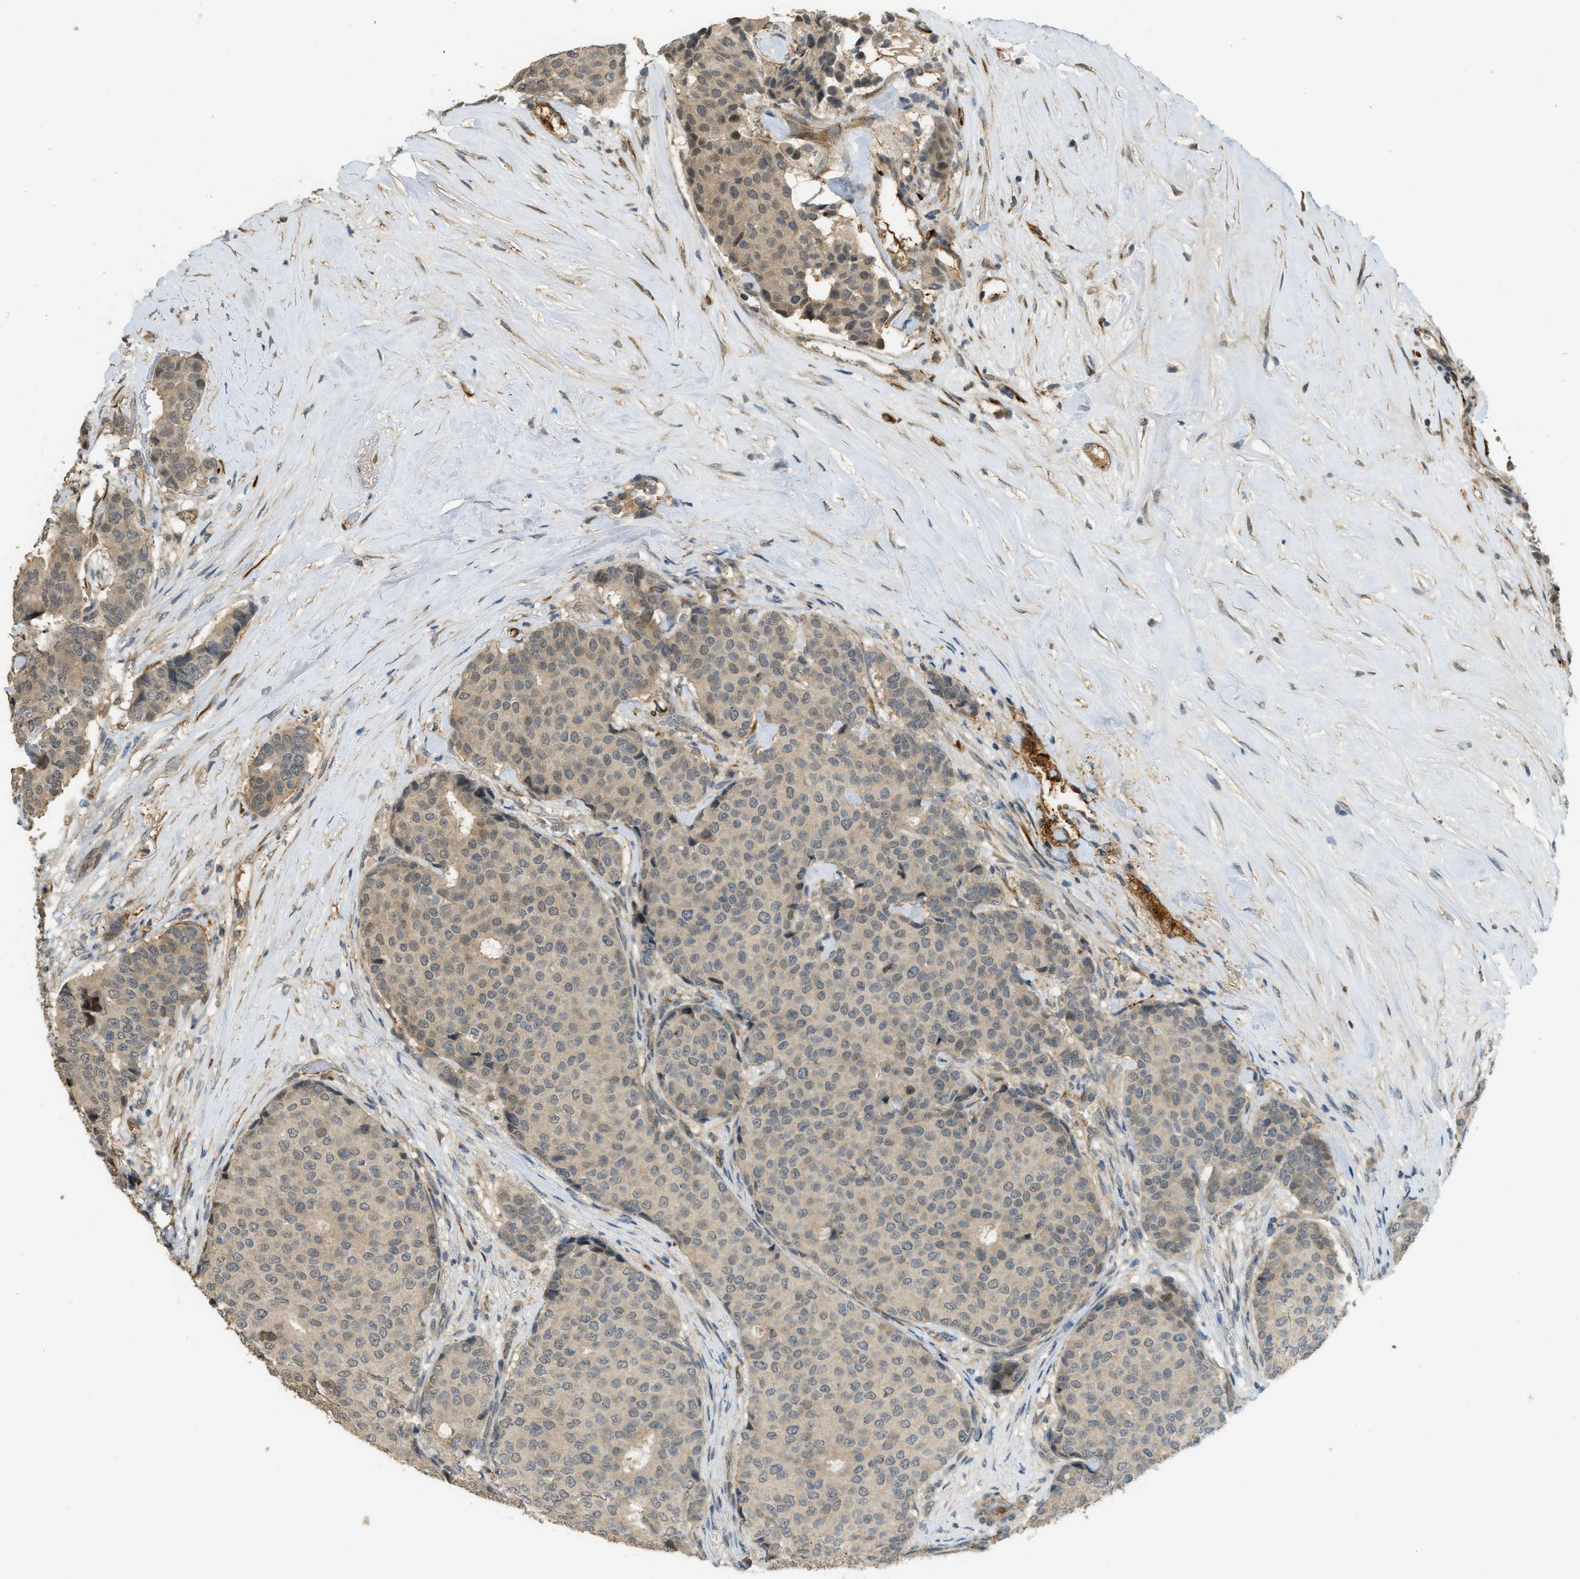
{"staining": {"intensity": "weak", "quantity": ">75%", "location": "cytoplasmic/membranous"}, "tissue": "breast cancer", "cell_type": "Tumor cells", "image_type": "cancer", "snomed": [{"axis": "morphology", "description": "Duct carcinoma"}, {"axis": "topography", "description": "Breast"}], "caption": "Immunohistochemistry (IHC) of breast cancer displays low levels of weak cytoplasmic/membranous positivity in approximately >75% of tumor cells. Immunohistochemistry (IHC) stains the protein of interest in brown and the nuclei are stained blue.", "gene": "IGF2BP2", "patient": {"sex": "female", "age": 75}}